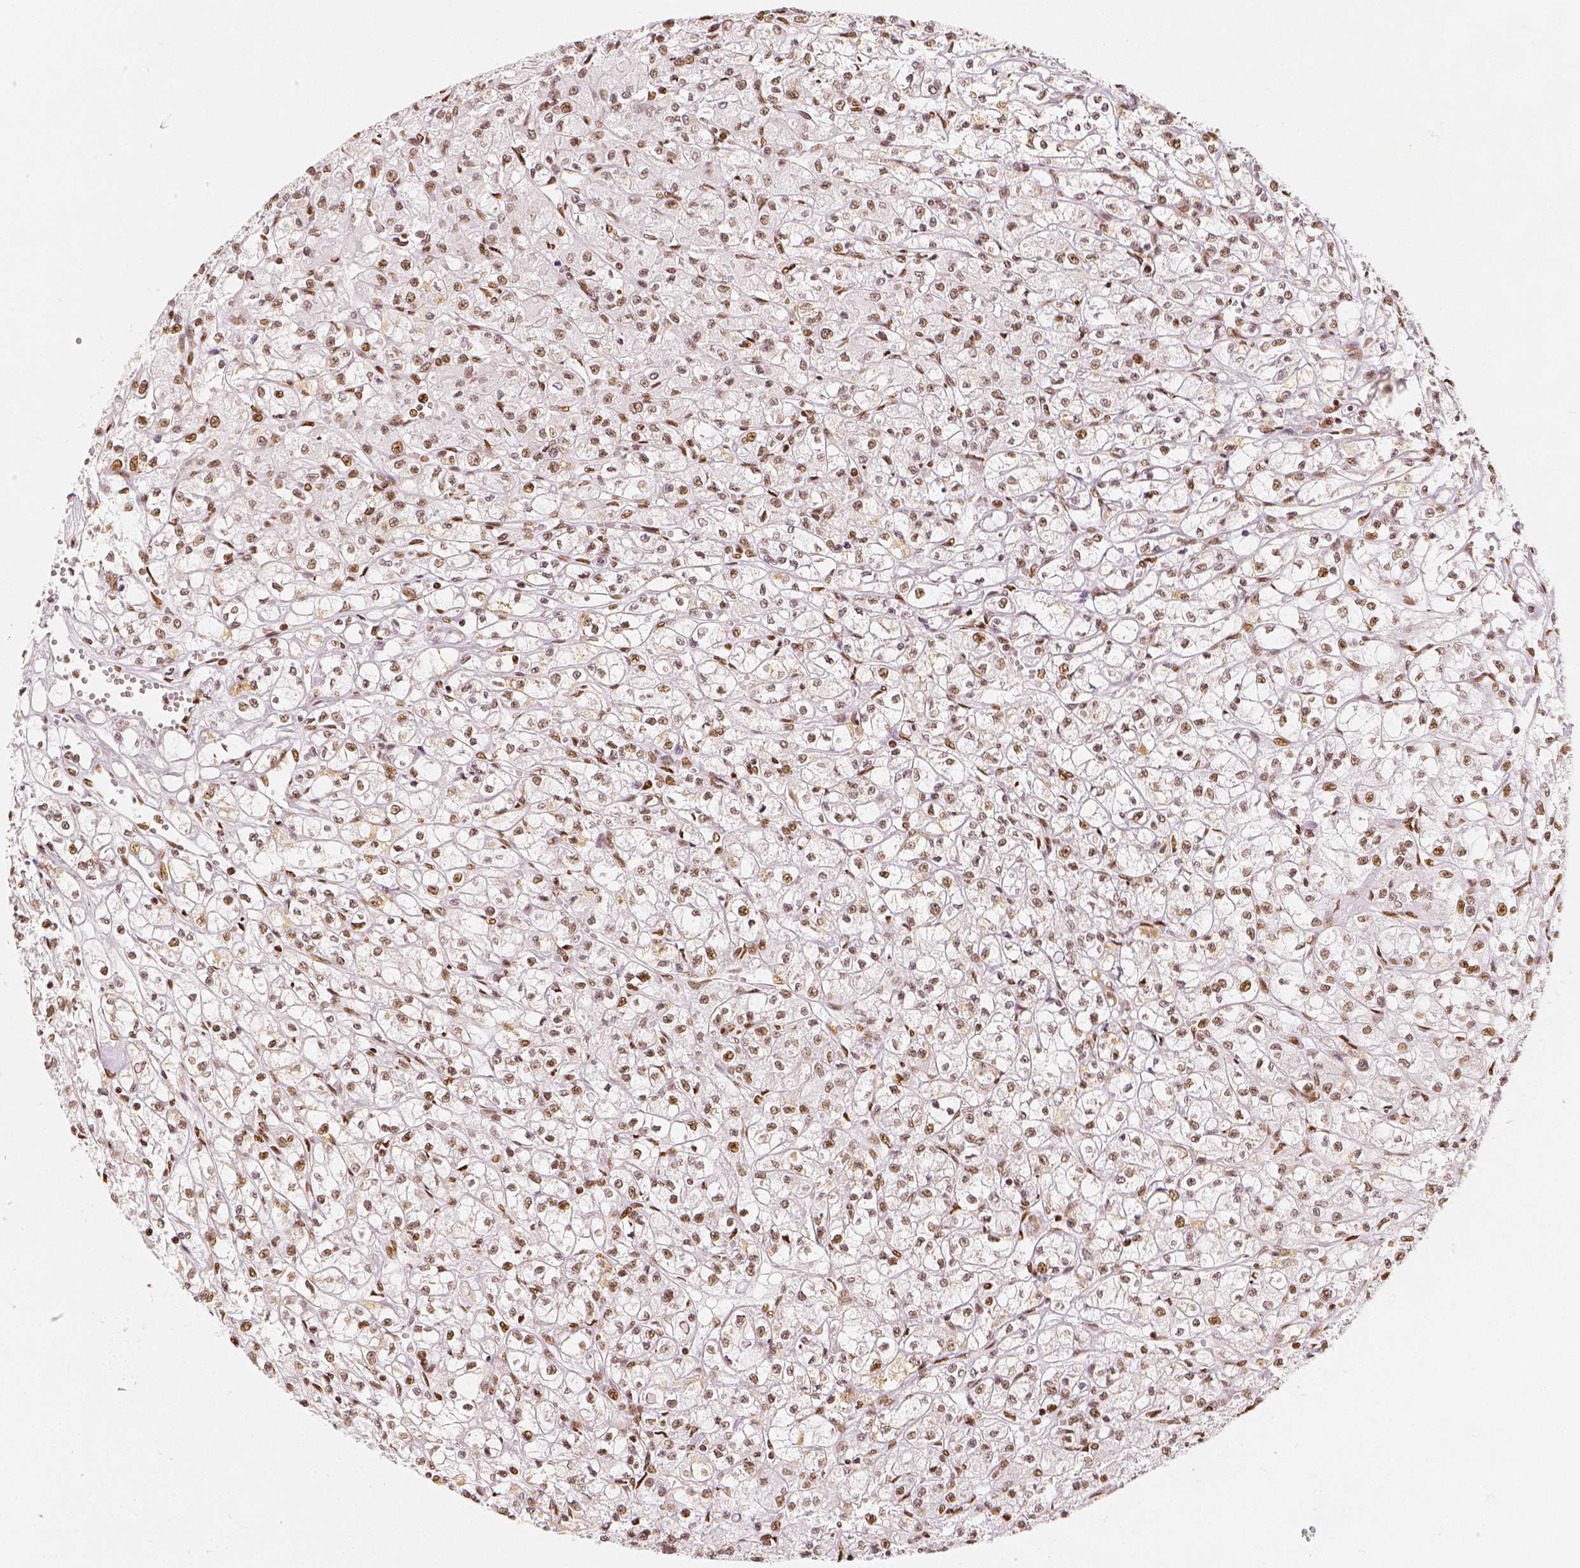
{"staining": {"intensity": "moderate", "quantity": ">75%", "location": "nuclear"}, "tissue": "renal cancer", "cell_type": "Tumor cells", "image_type": "cancer", "snomed": [{"axis": "morphology", "description": "Adenocarcinoma, NOS"}, {"axis": "topography", "description": "Kidney"}], "caption": "There is medium levels of moderate nuclear staining in tumor cells of renal adenocarcinoma, as demonstrated by immunohistochemical staining (brown color).", "gene": "KDM5B", "patient": {"sex": "female", "age": 70}}